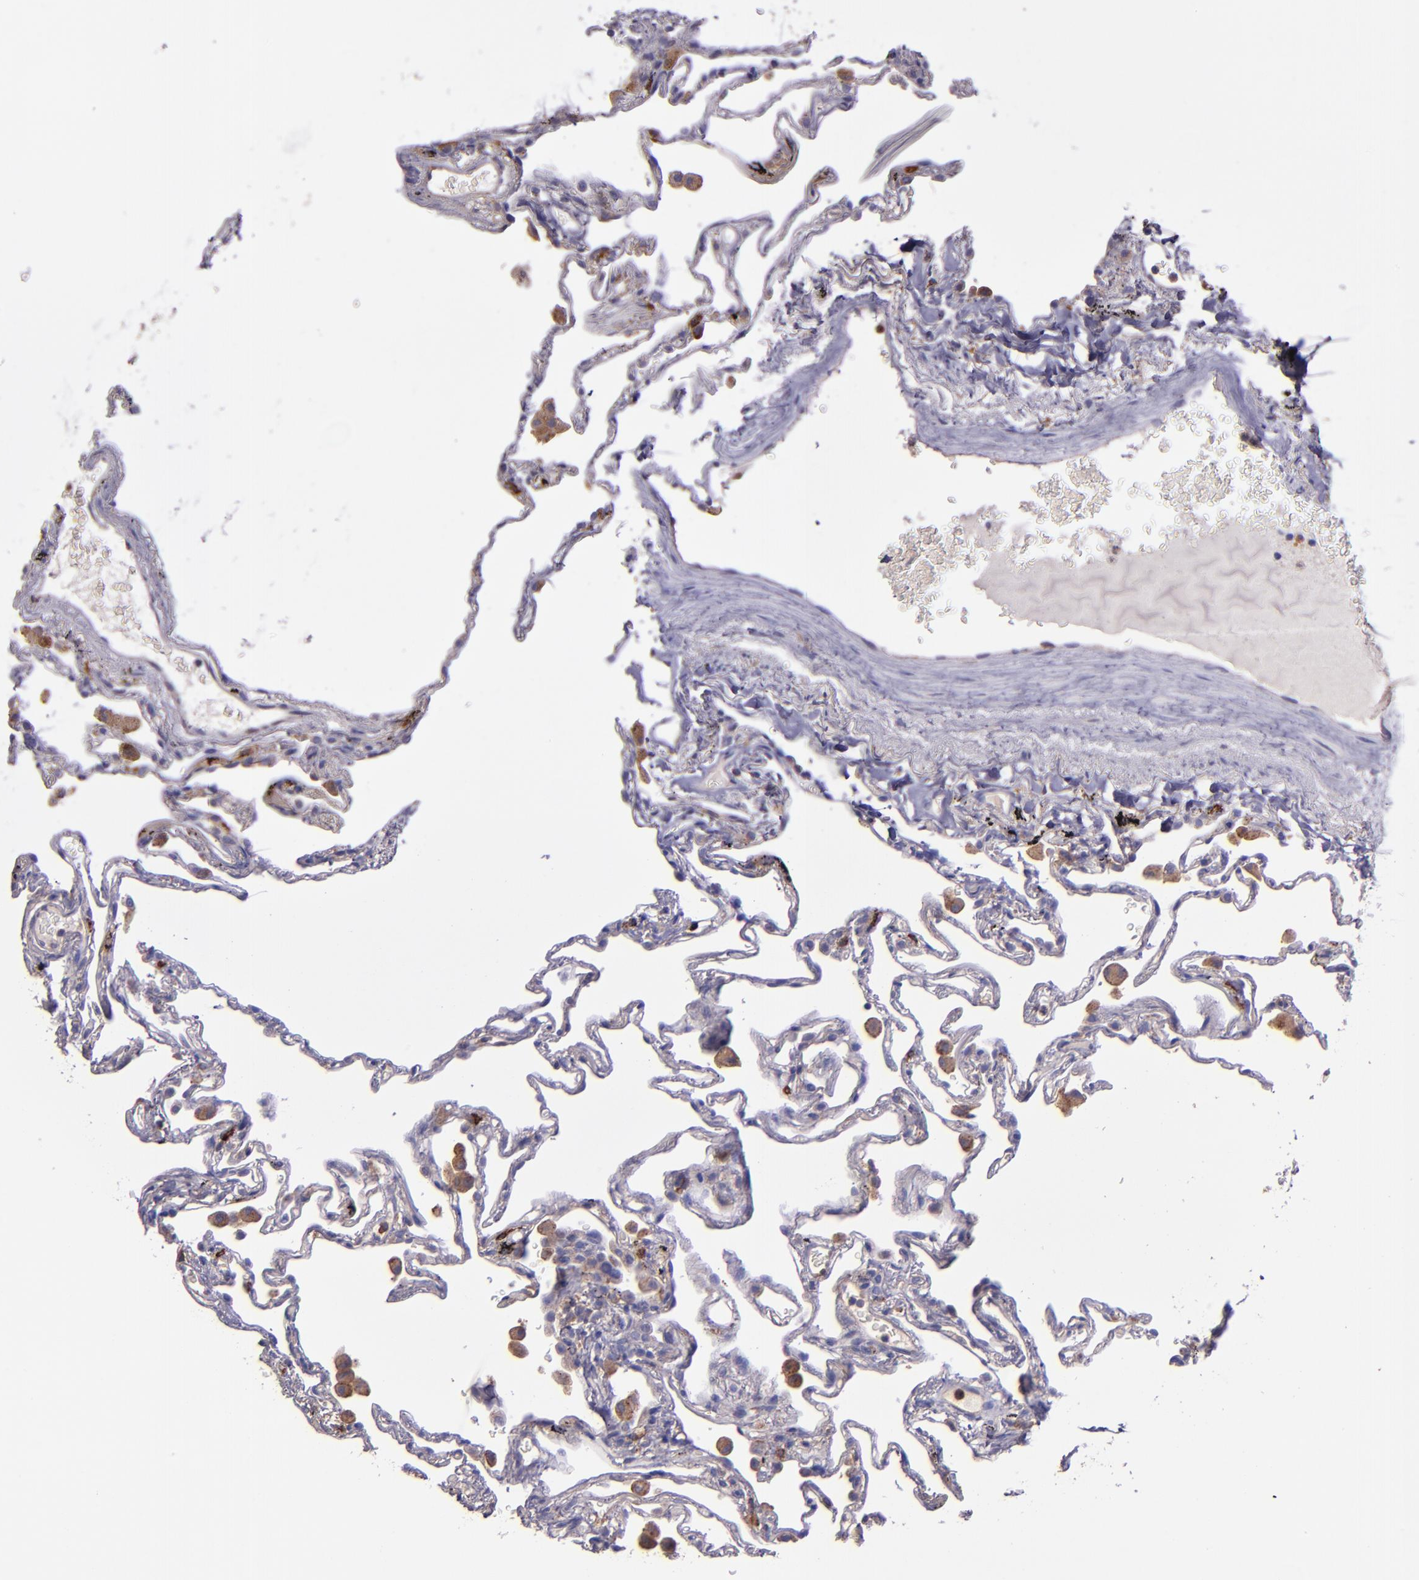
{"staining": {"intensity": "negative", "quantity": "none", "location": "none"}, "tissue": "lung", "cell_type": "Alveolar cells", "image_type": "normal", "snomed": [{"axis": "morphology", "description": "Normal tissue, NOS"}, {"axis": "morphology", "description": "Inflammation, NOS"}, {"axis": "topography", "description": "Lung"}], "caption": "Alveolar cells are negative for protein expression in normal human lung. (DAB (3,3'-diaminobenzidine) immunohistochemistry (IHC) visualized using brightfield microscopy, high magnification).", "gene": "WASH6P", "patient": {"sex": "male", "age": 69}}